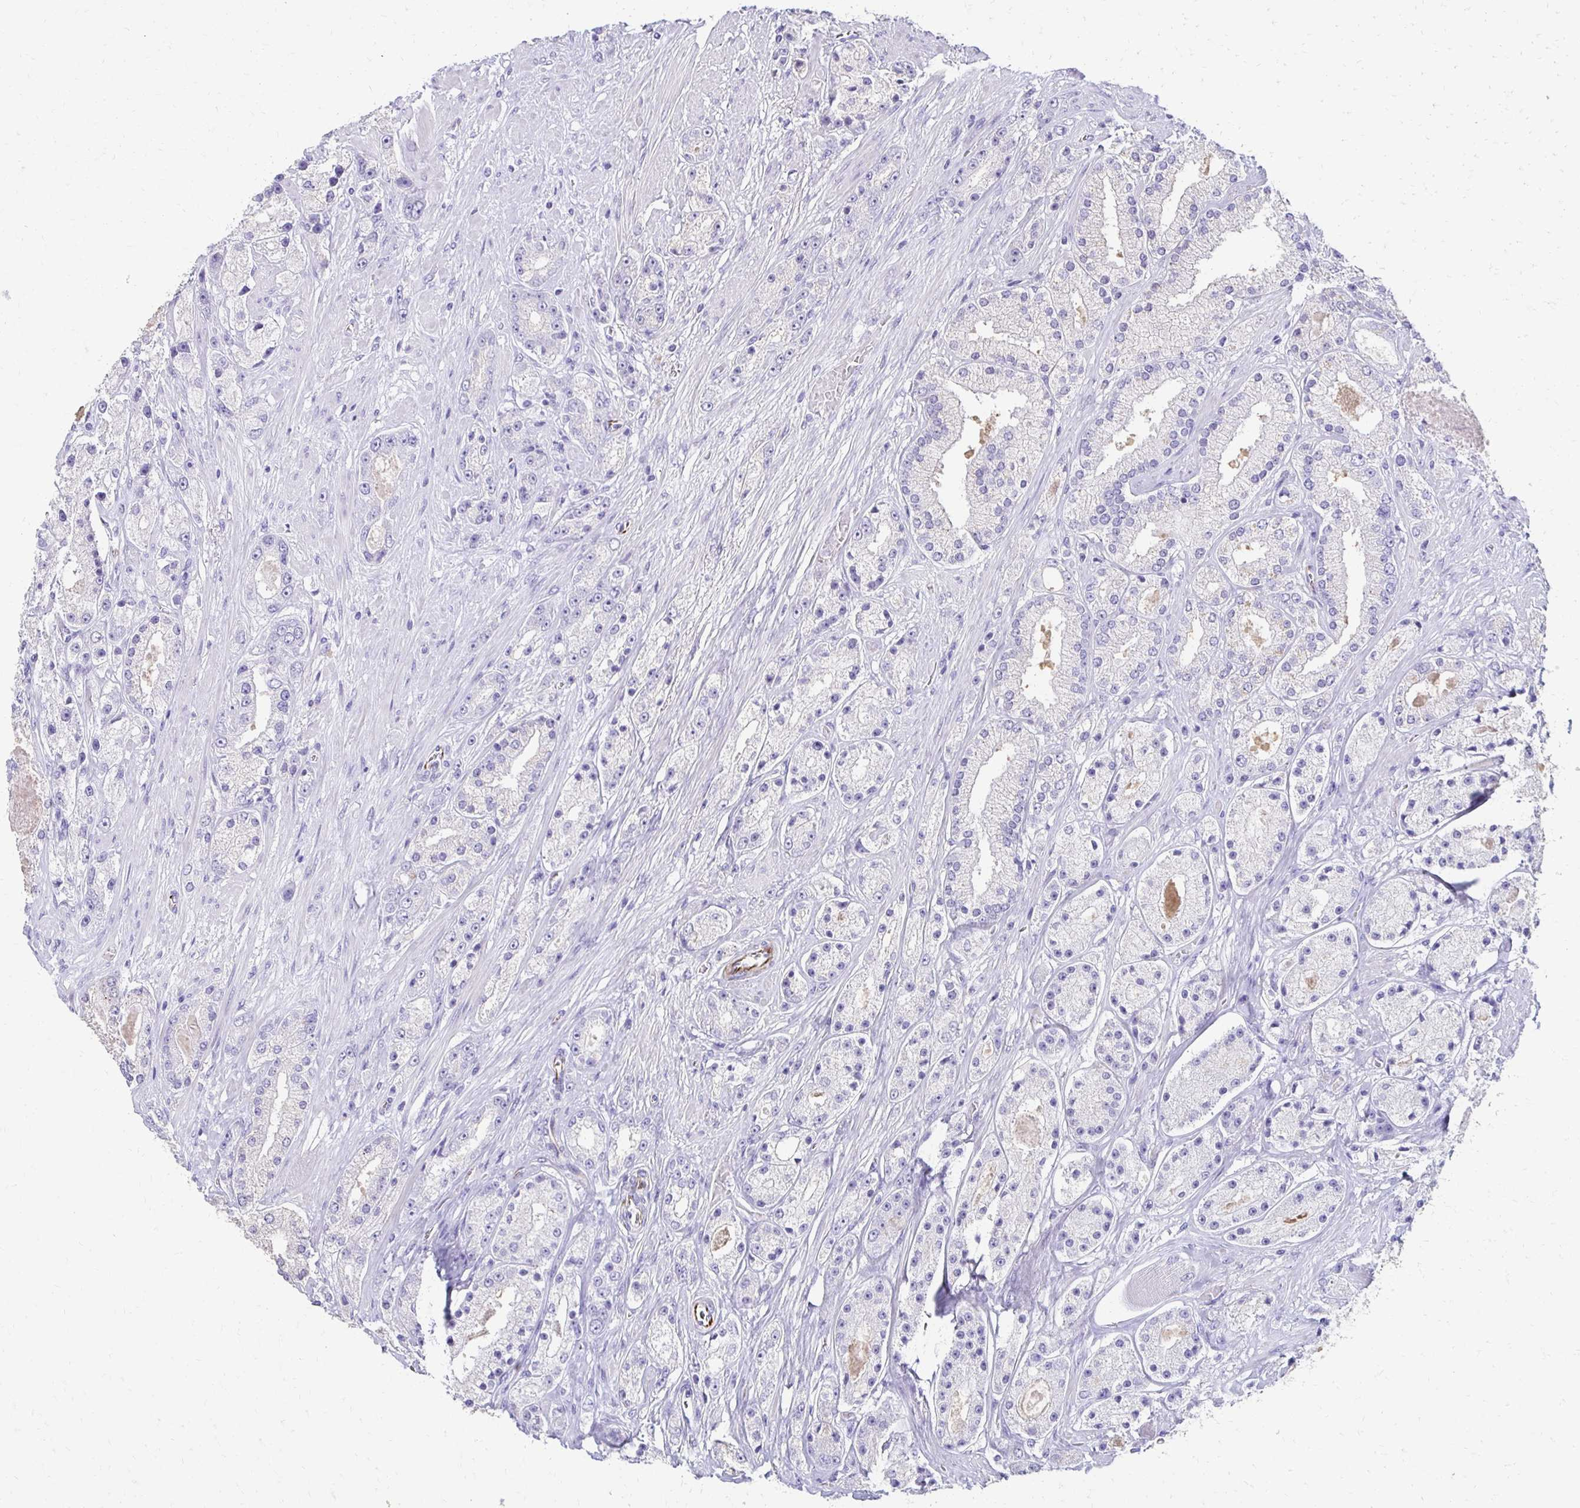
{"staining": {"intensity": "negative", "quantity": "none", "location": "none"}, "tissue": "prostate cancer", "cell_type": "Tumor cells", "image_type": "cancer", "snomed": [{"axis": "morphology", "description": "Adenocarcinoma, High grade"}, {"axis": "topography", "description": "Prostate"}], "caption": "The IHC image has no significant positivity in tumor cells of prostate cancer (high-grade adenocarcinoma) tissue.", "gene": "TMEM54", "patient": {"sex": "male", "age": 67}}